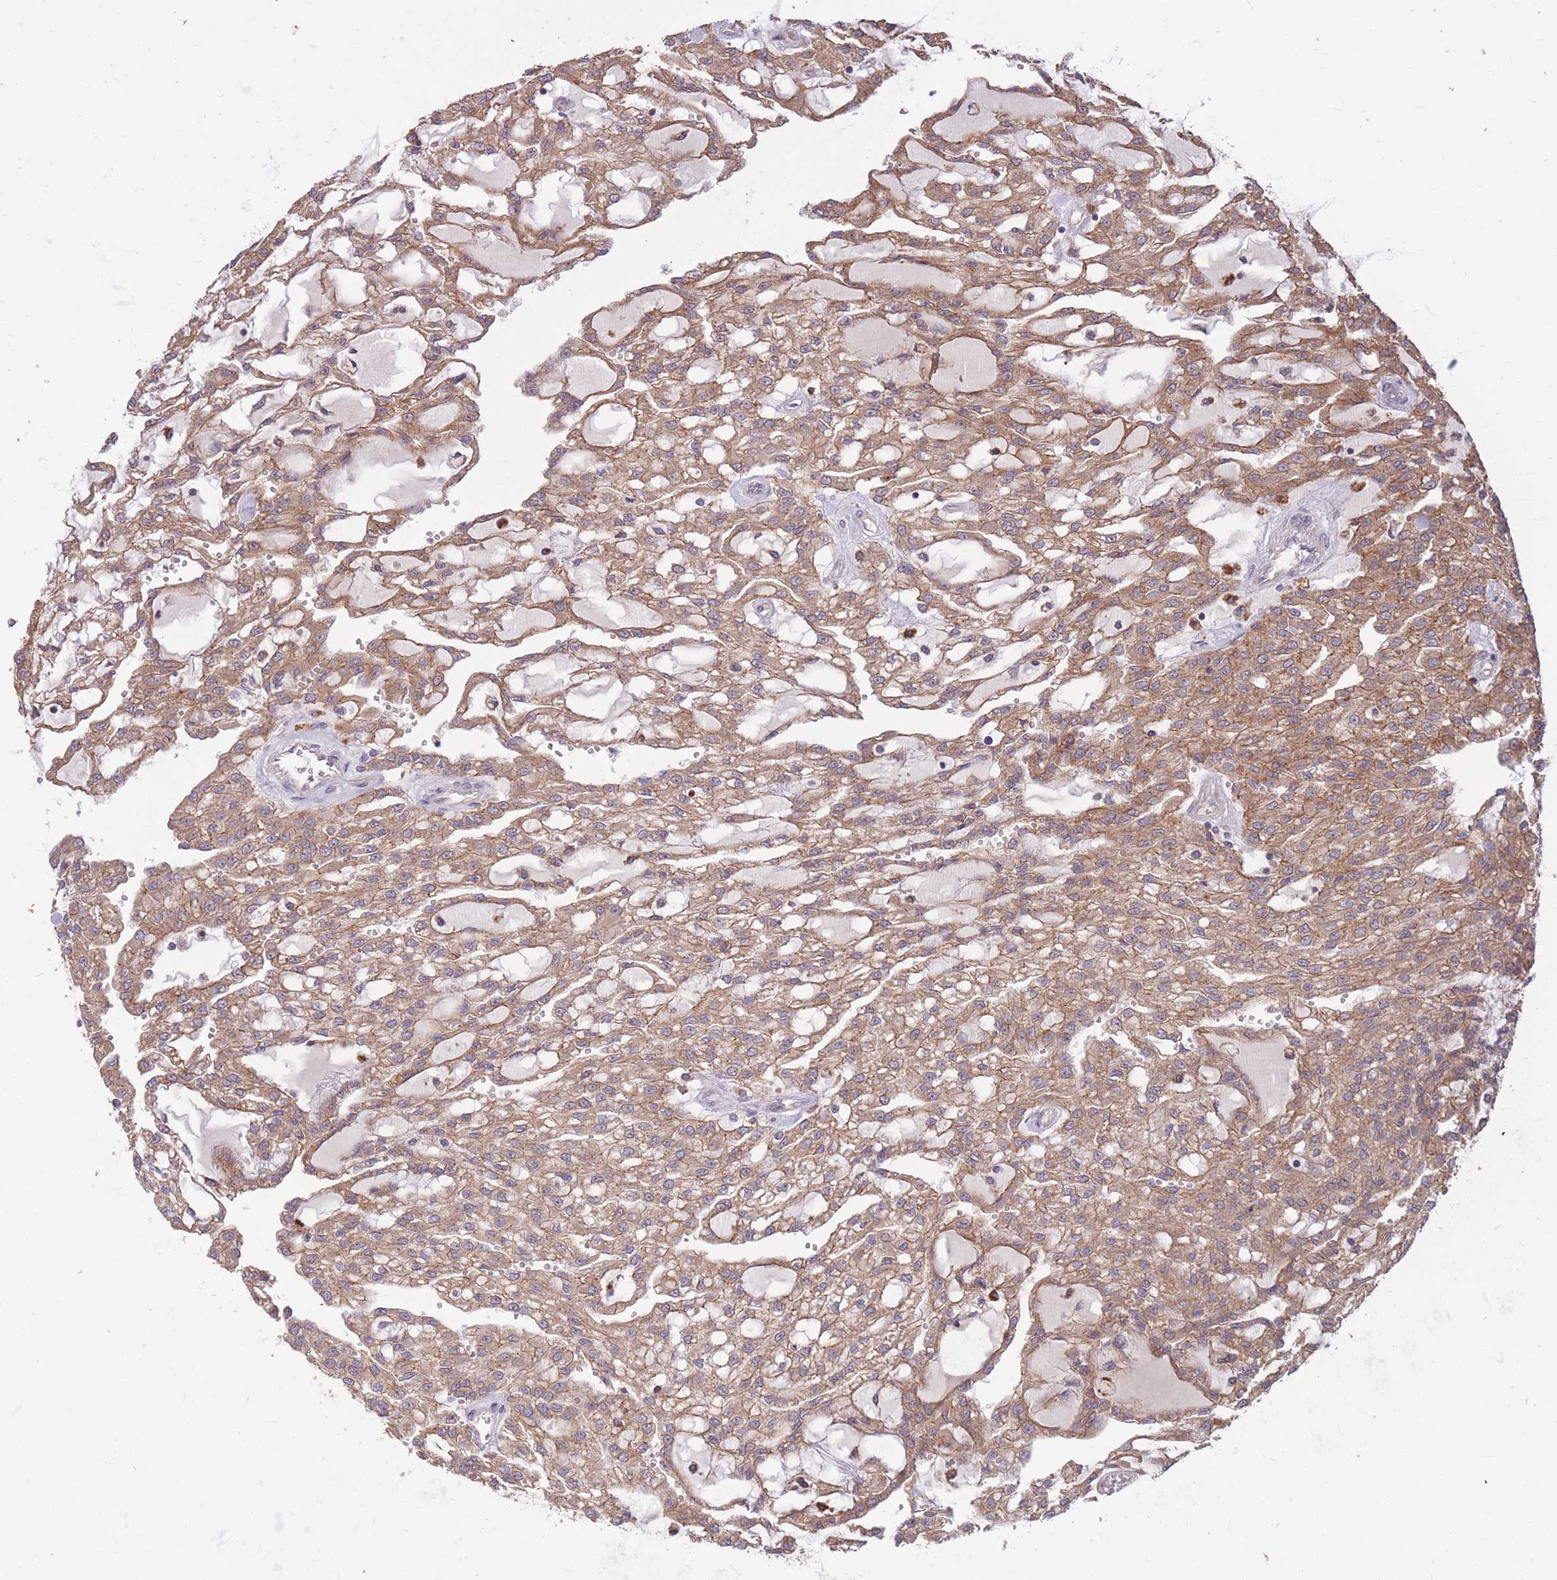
{"staining": {"intensity": "moderate", "quantity": ">75%", "location": "cytoplasmic/membranous"}, "tissue": "renal cancer", "cell_type": "Tumor cells", "image_type": "cancer", "snomed": [{"axis": "morphology", "description": "Adenocarcinoma, NOS"}, {"axis": "topography", "description": "Kidney"}], "caption": "Protein staining reveals moderate cytoplasmic/membranous positivity in approximately >75% of tumor cells in renal cancer. (DAB (3,3'-diaminobenzidine) IHC, brown staining for protein, blue staining for nuclei).", "gene": "IGF2BP2", "patient": {"sex": "male", "age": 63}}